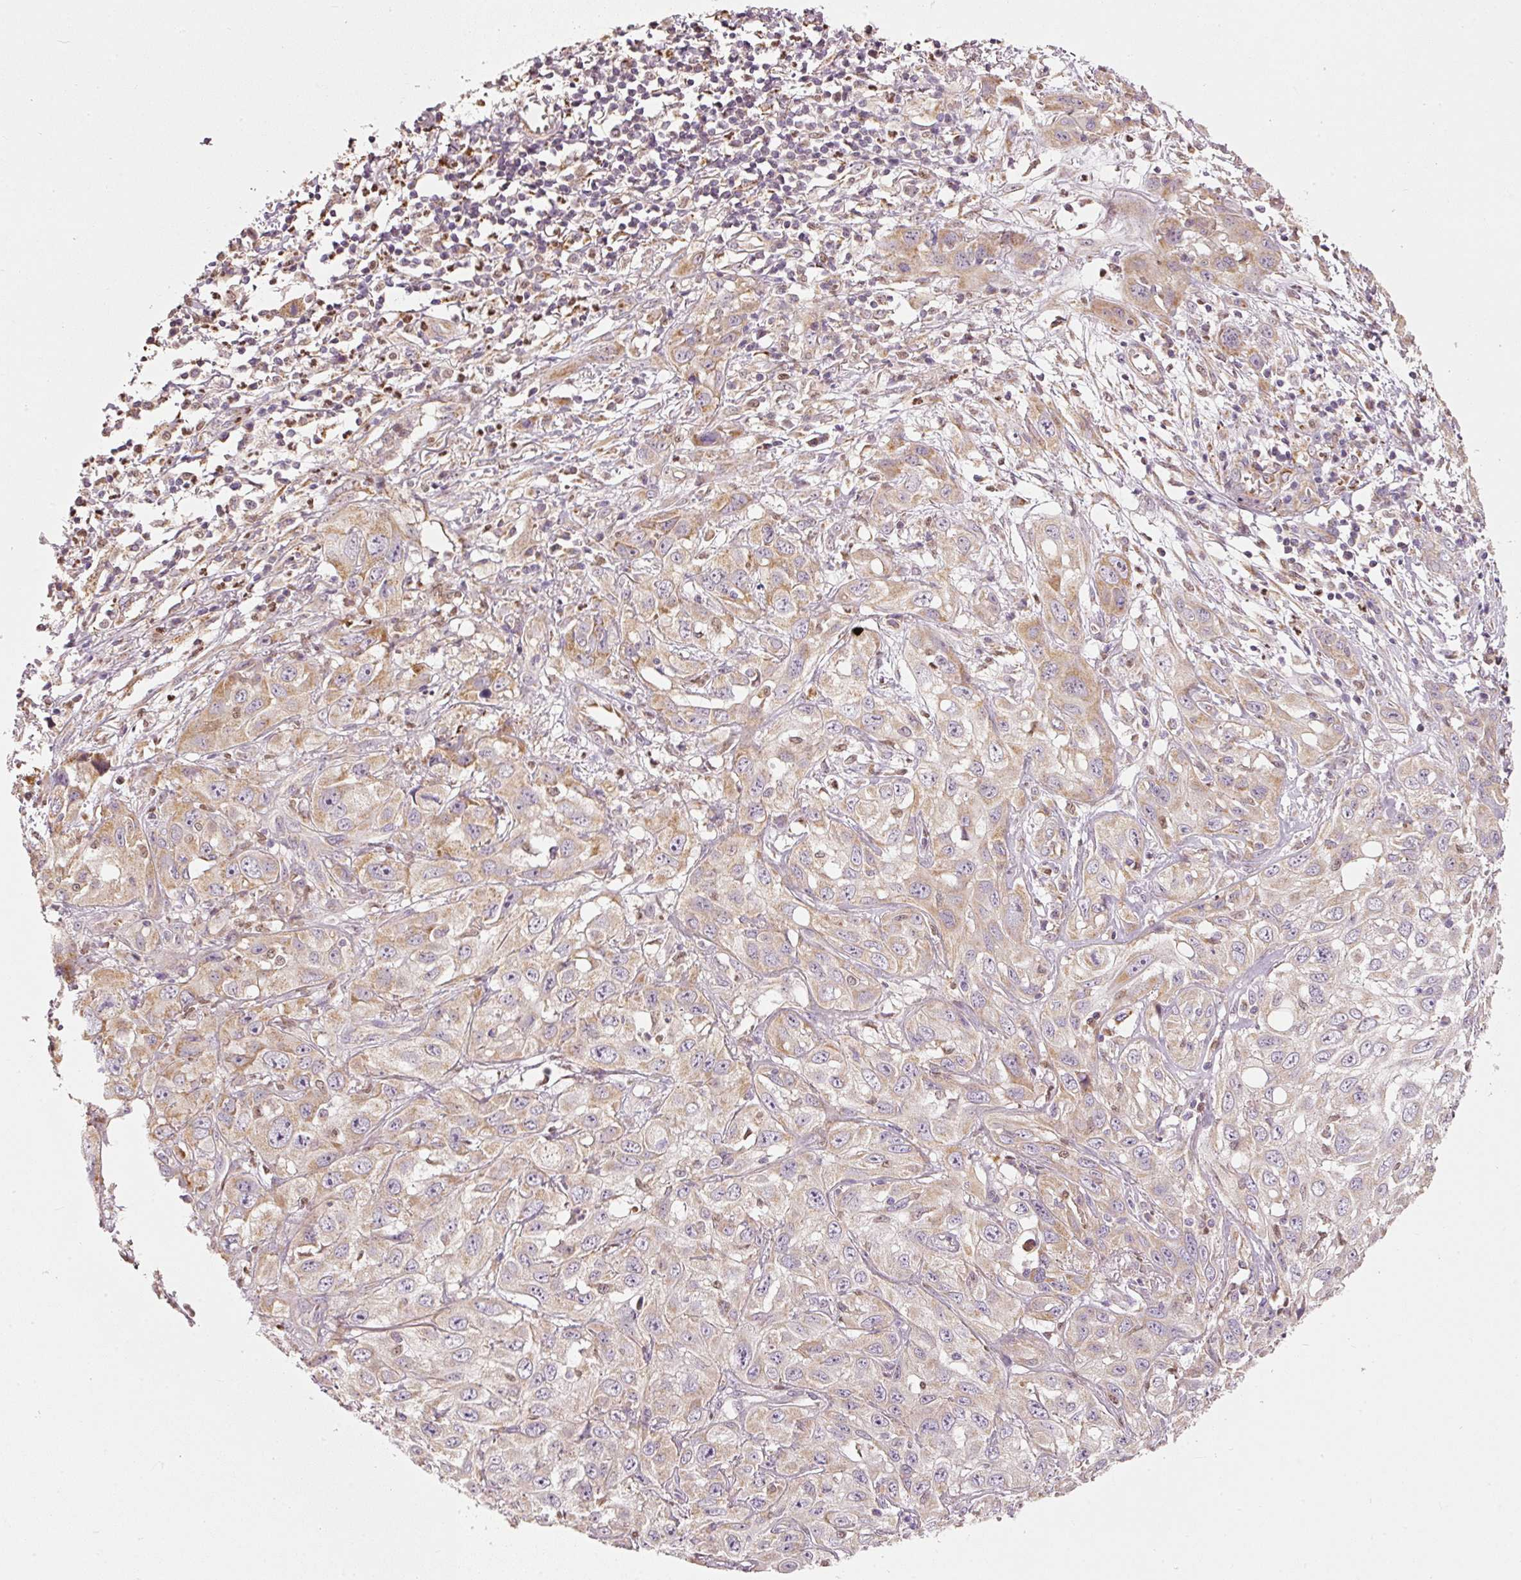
{"staining": {"intensity": "weak", "quantity": "25%-75%", "location": "cytoplasmic/membranous"}, "tissue": "skin cancer", "cell_type": "Tumor cells", "image_type": "cancer", "snomed": [{"axis": "morphology", "description": "Squamous cell carcinoma, NOS"}, {"axis": "topography", "description": "Skin"}, {"axis": "topography", "description": "Vulva"}], "caption": "Squamous cell carcinoma (skin) stained for a protein (brown) reveals weak cytoplasmic/membranous positive expression in approximately 25%-75% of tumor cells.", "gene": "MTHFD1L", "patient": {"sex": "female", "age": 71}}